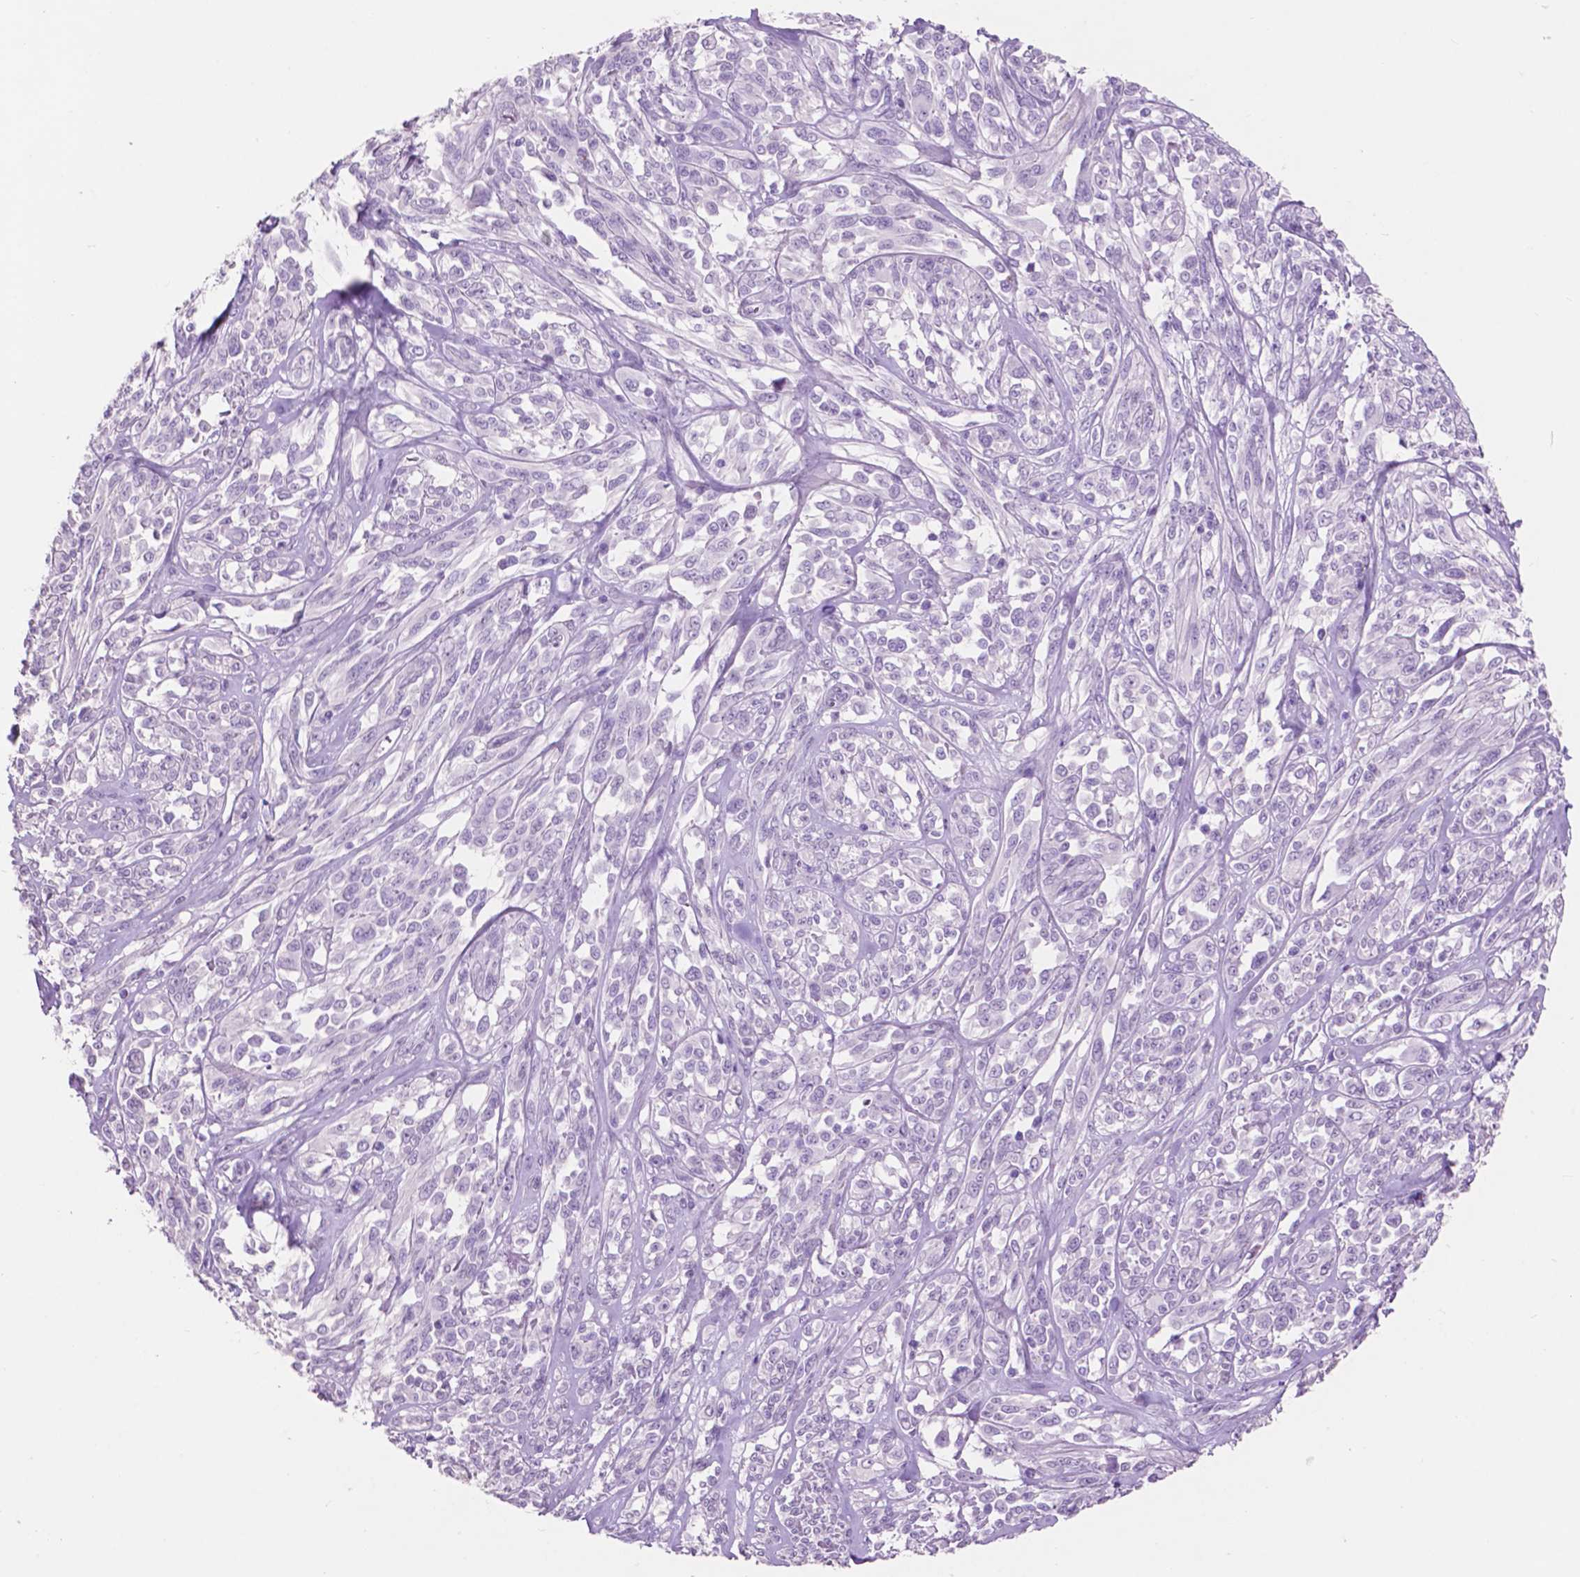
{"staining": {"intensity": "negative", "quantity": "none", "location": "none"}, "tissue": "melanoma", "cell_type": "Tumor cells", "image_type": "cancer", "snomed": [{"axis": "morphology", "description": "Malignant melanoma, NOS"}, {"axis": "topography", "description": "Skin"}], "caption": "Human melanoma stained for a protein using immunohistochemistry (IHC) shows no expression in tumor cells.", "gene": "IDO1", "patient": {"sex": "female", "age": 91}}